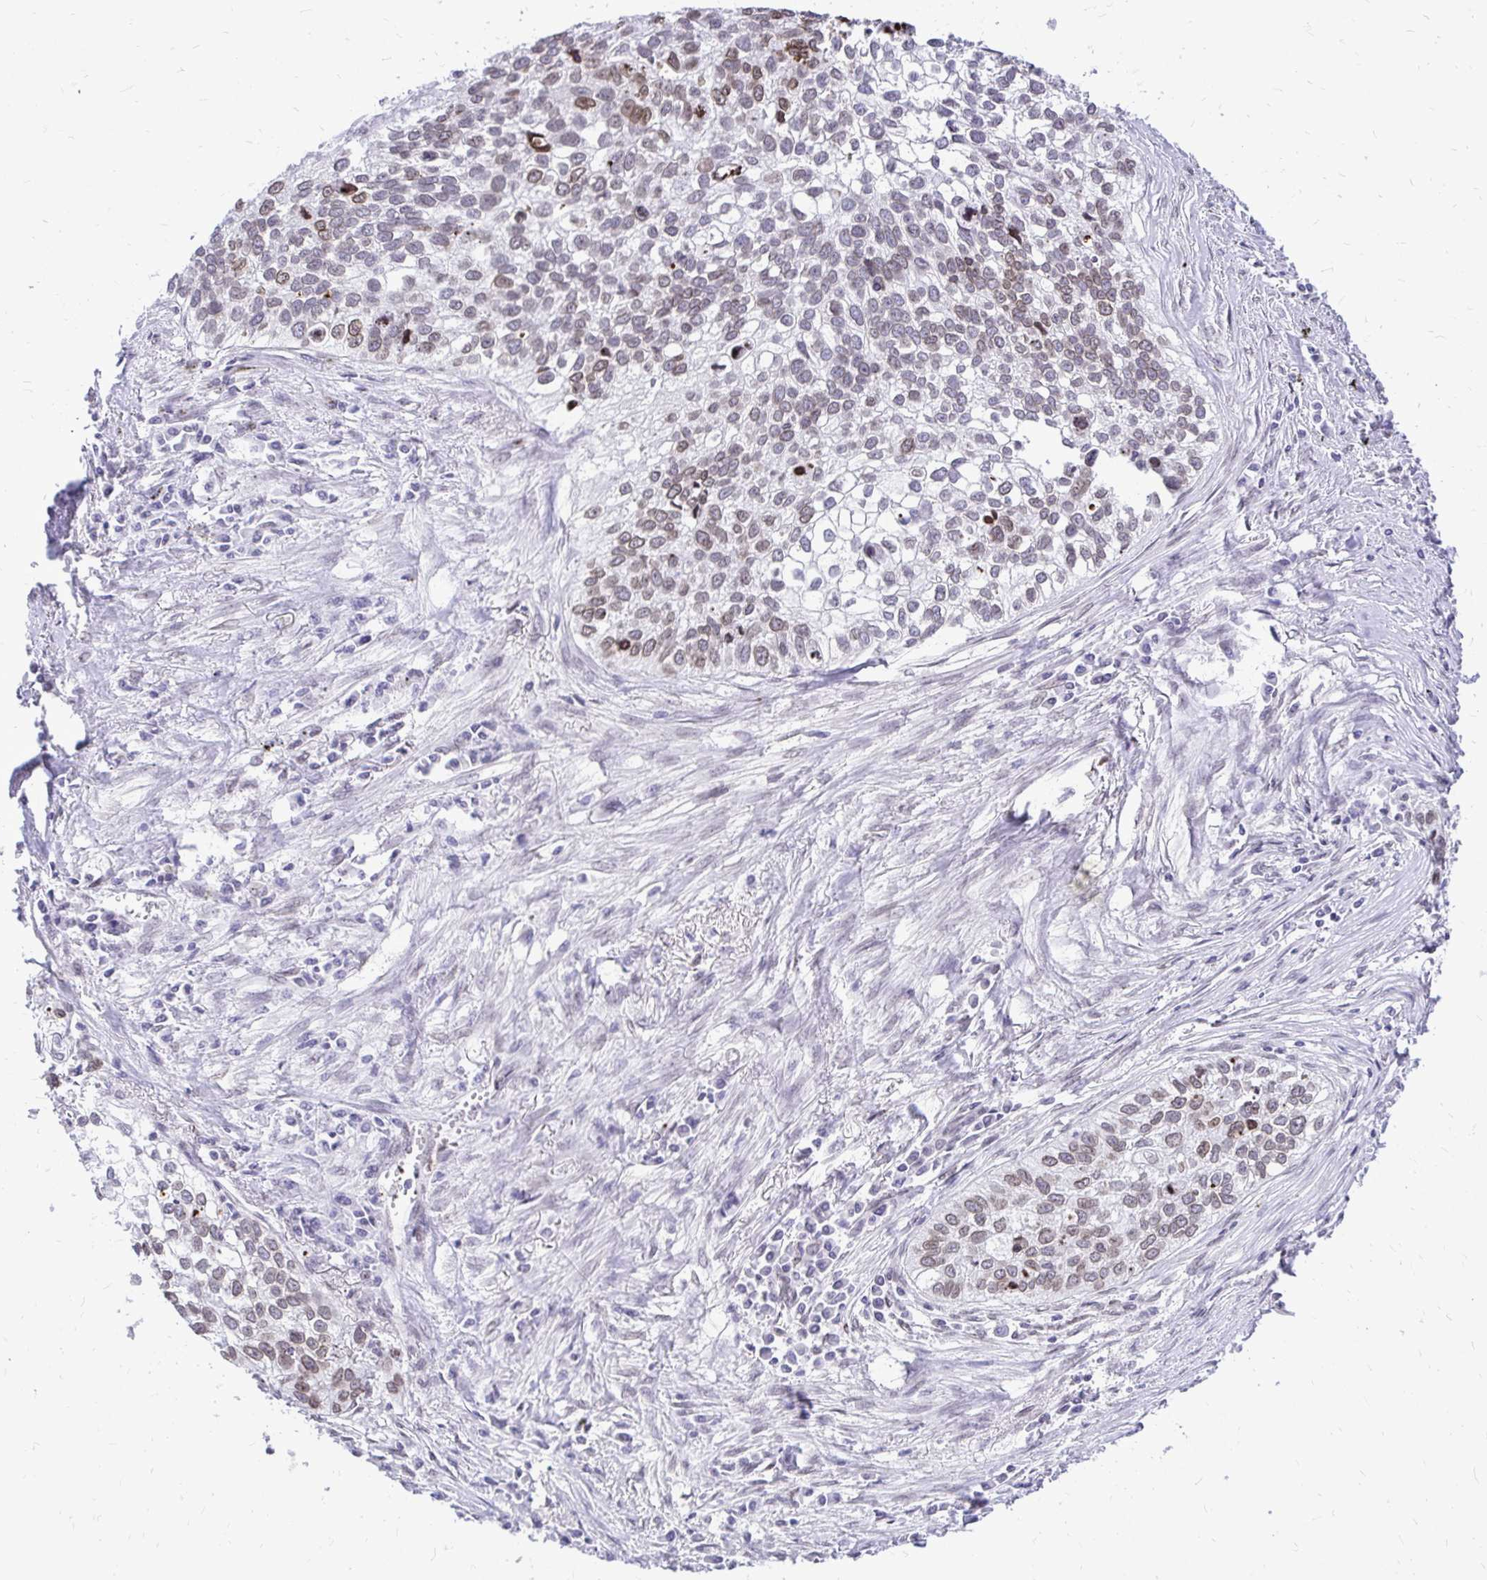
{"staining": {"intensity": "weak", "quantity": "25%-75%", "location": "cytoplasmic/membranous,nuclear"}, "tissue": "lung cancer", "cell_type": "Tumor cells", "image_type": "cancer", "snomed": [{"axis": "morphology", "description": "Squamous cell carcinoma, NOS"}, {"axis": "topography", "description": "Lung"}], "caption": "Protein expression analysis of human squamous cell carcinoma (lung) reveals weak cytoplasmic/membranous and nuclear staining in about 25%-75% of tumor cells.", "gene": "BANF1", "patient": {"sex": "male", "age": 74}}